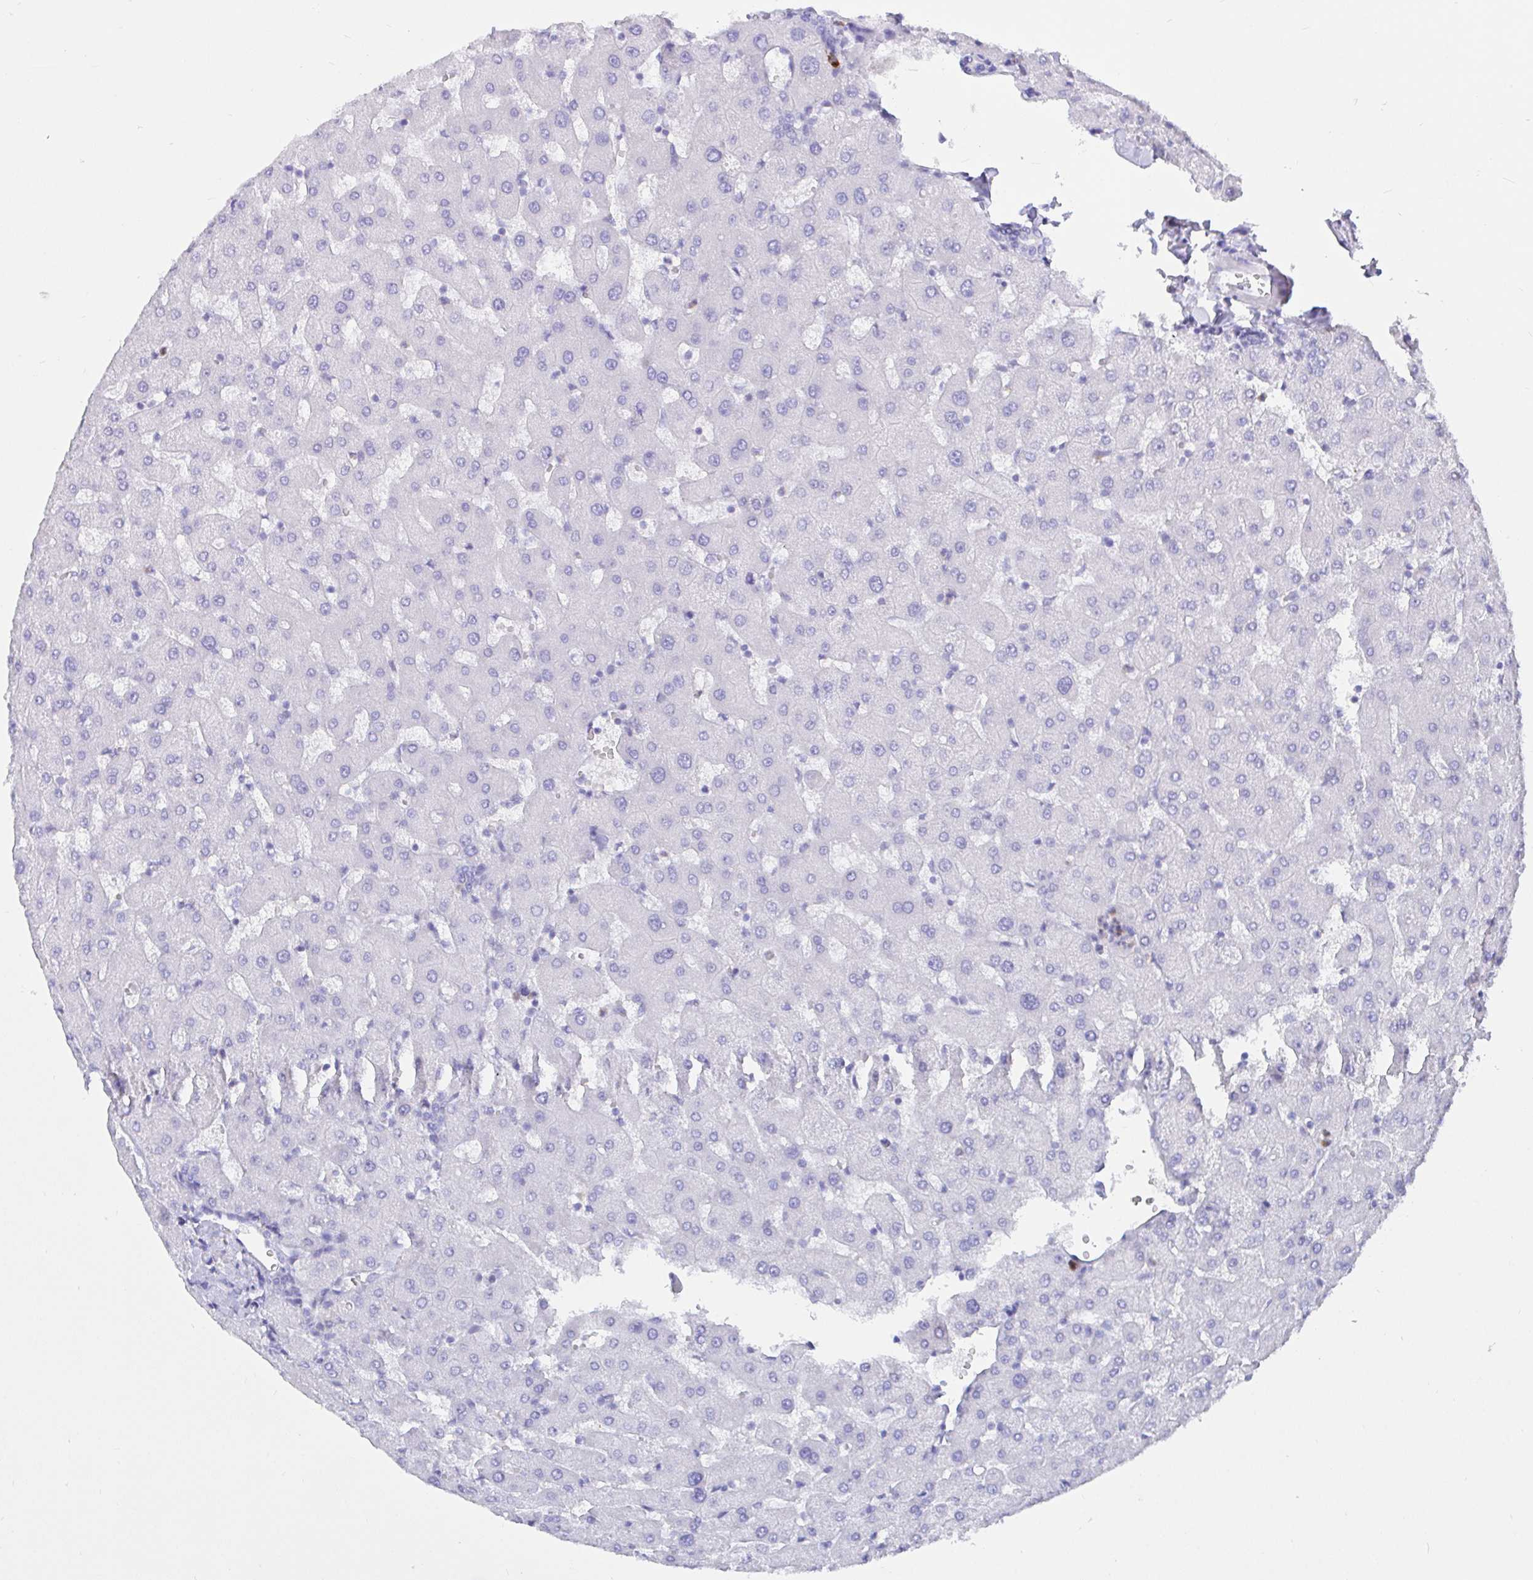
{"staining": {"intensity": "negative", "quantity": "none", "location": "none"}, "tissue": "liver", "cell_type": "Cholangiocytes", "image_type": "normal", "snomed": [{"axis": "morphology", "description": "Normal tissue, NOS"}, {"axis": "topography", "description": "Liver"}], "caption": "Liver stained for a protein using IHC displays no positivity cholangiocytes.", "gene": "CCDC62", "patient": {"sex": "female", "age": 63}}